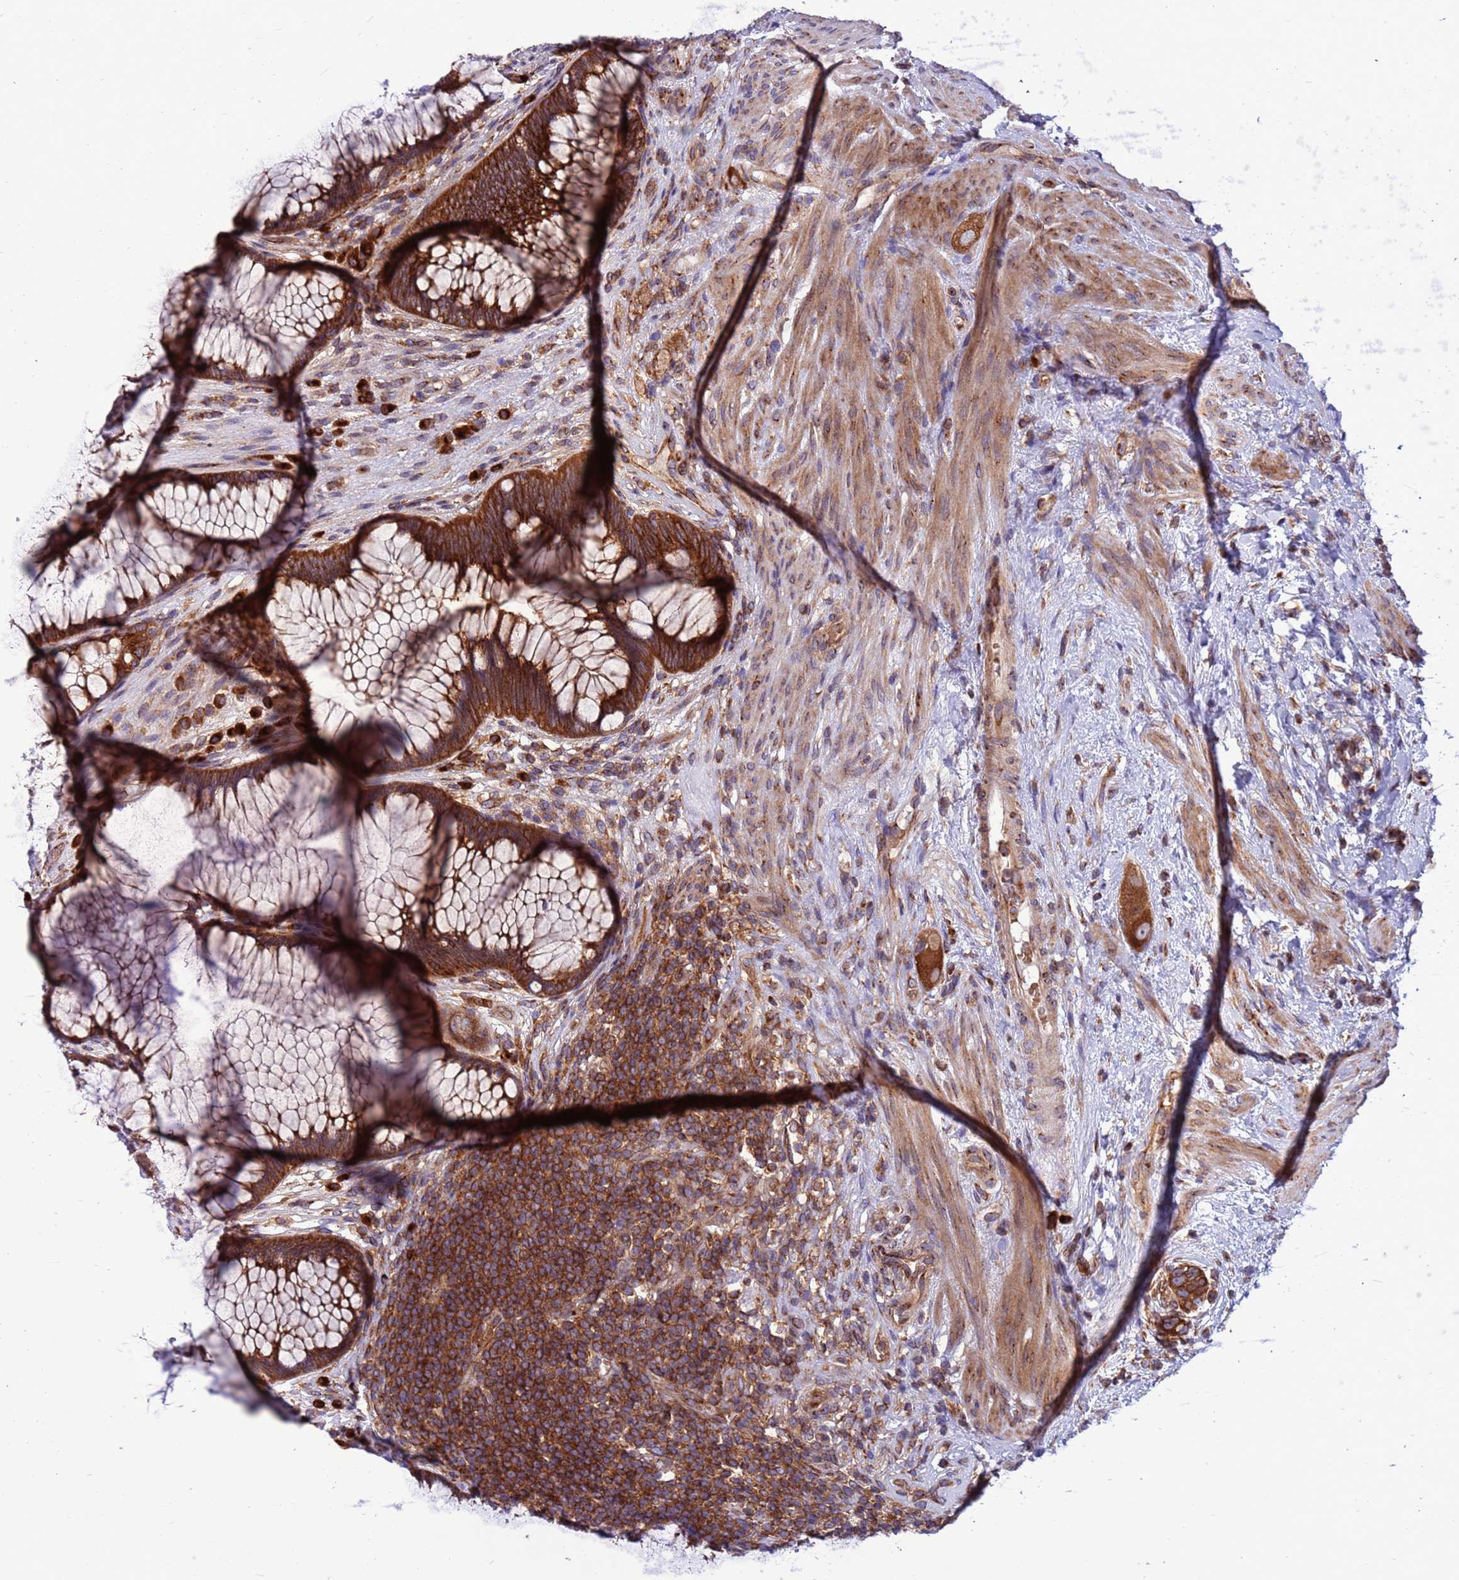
{"staining": {"intensity": "strong", "quantity": ">75%", "location": "cytoplasmic/membranous"}, "tissue": "rectum", "cell_type": "Glandular cells", "image_type": "normal", "snomed": [{"axis": "morphology", "description": "Normal tissue, NOS"}, {"axis": "topography", "description": "Rectum"}], "caption": "A brown stain labels strong cytoplasmic/membranous staining of a protein in glandular cells of normal human rectum. (Brightfield microscopy of DAB IHC at high magnification).", "gene": "ZC3HAV1", "patient": {"sex": "male", "age": 51}}